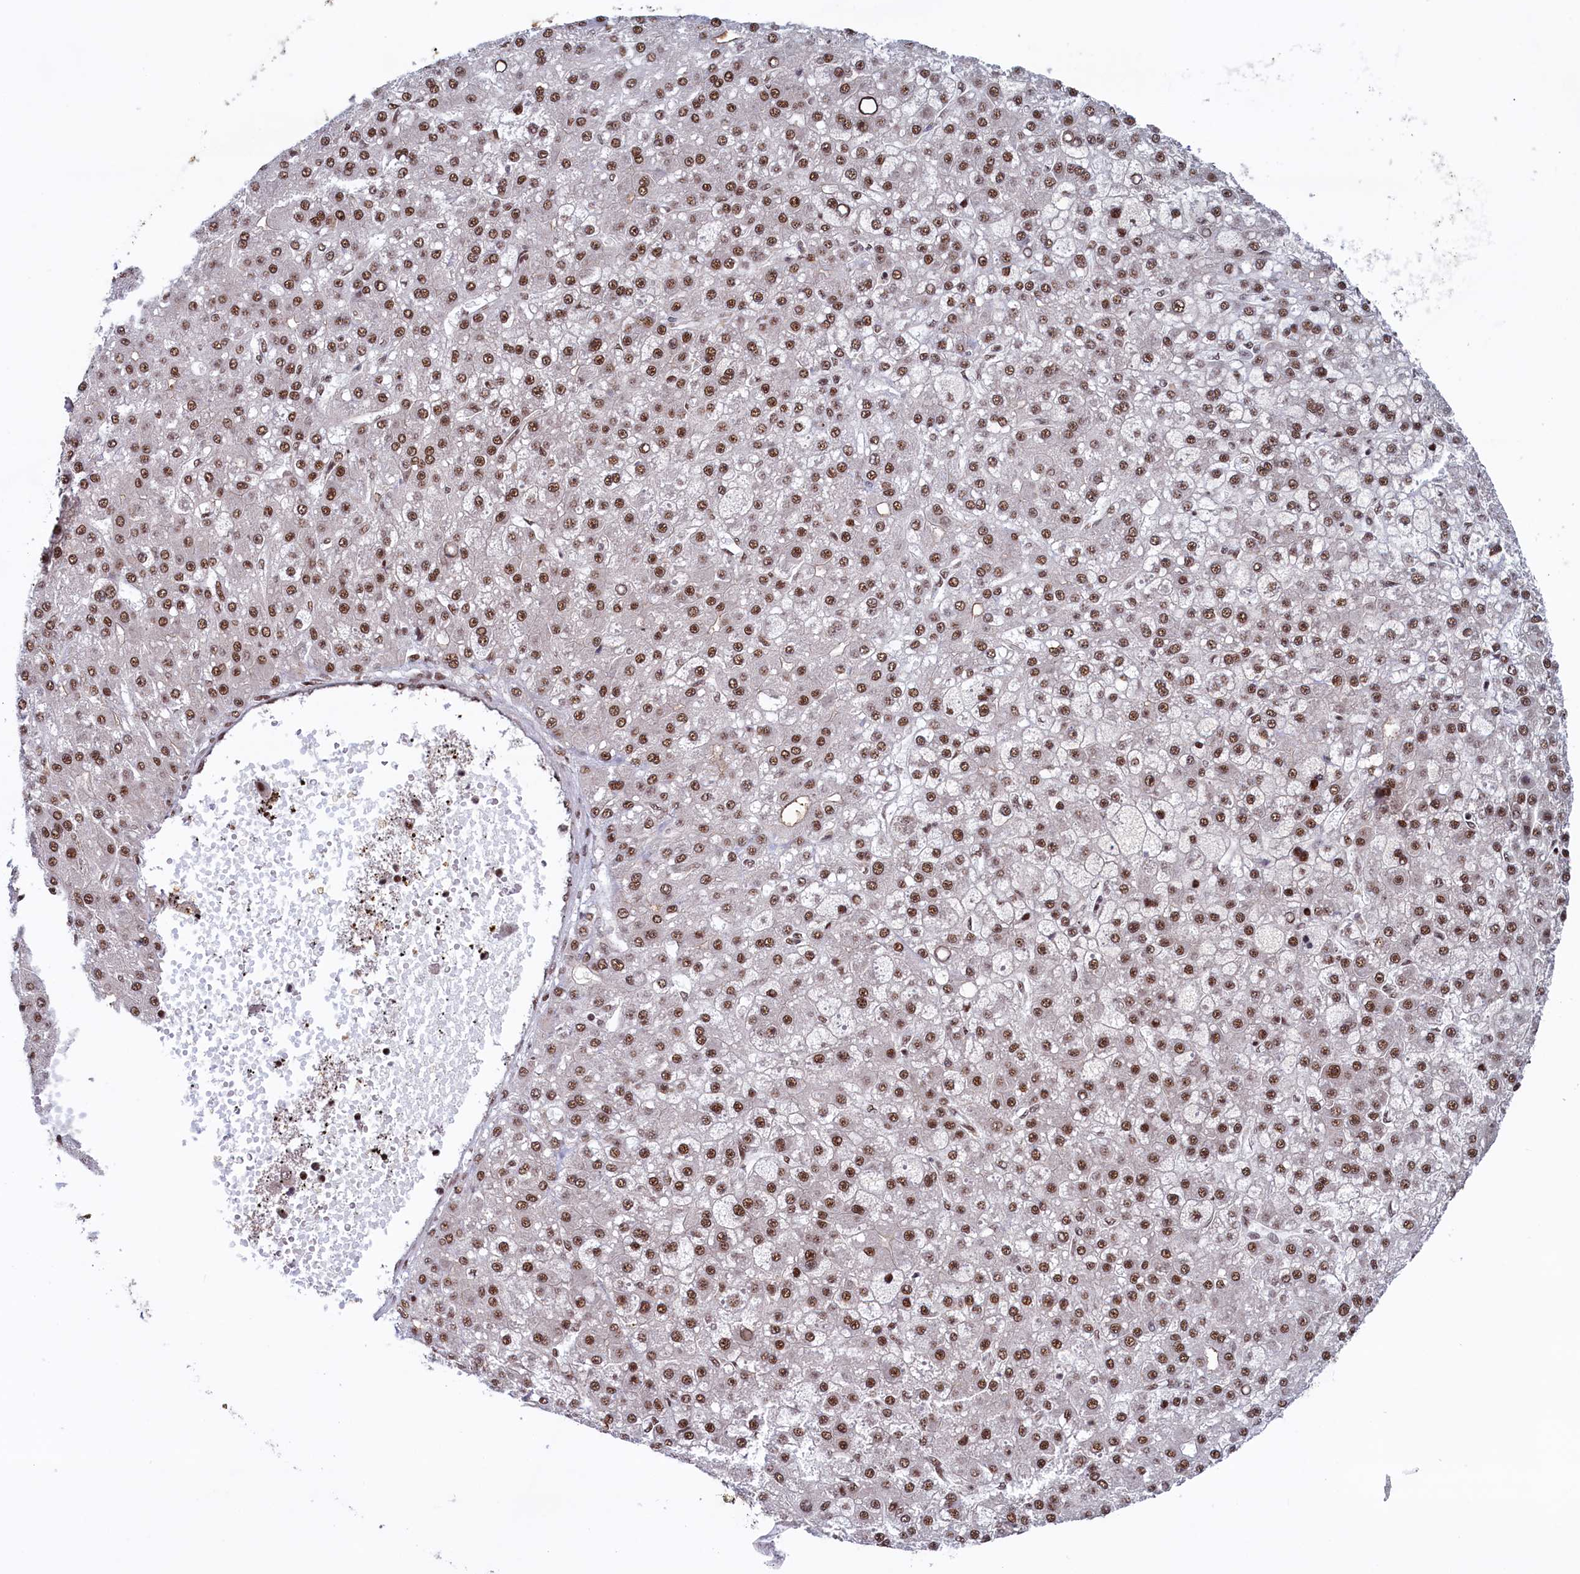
{"staining": {"intensity": "strong", "quantity": ">75%", "location": "nuclear"}, "tissue": "liver cancer", "cell_type": "Tumor cells", "image_type": "cancer", "snomed": [{"axis": "morphology", "description": "Carcinoma, Hepatocellular, NOS"}, {"axis": "topography", "description": "Liver"}], "caption": "Liver hepatocellular carcinoma stained with DAB (3,3'-diaminobenzidine) immunohistochemistry reveals high levels of strong nuclear staining in about >75% of tumor cells.", "gene": "ZC3H18", "patient": {"sex": "male", "age": 67}}